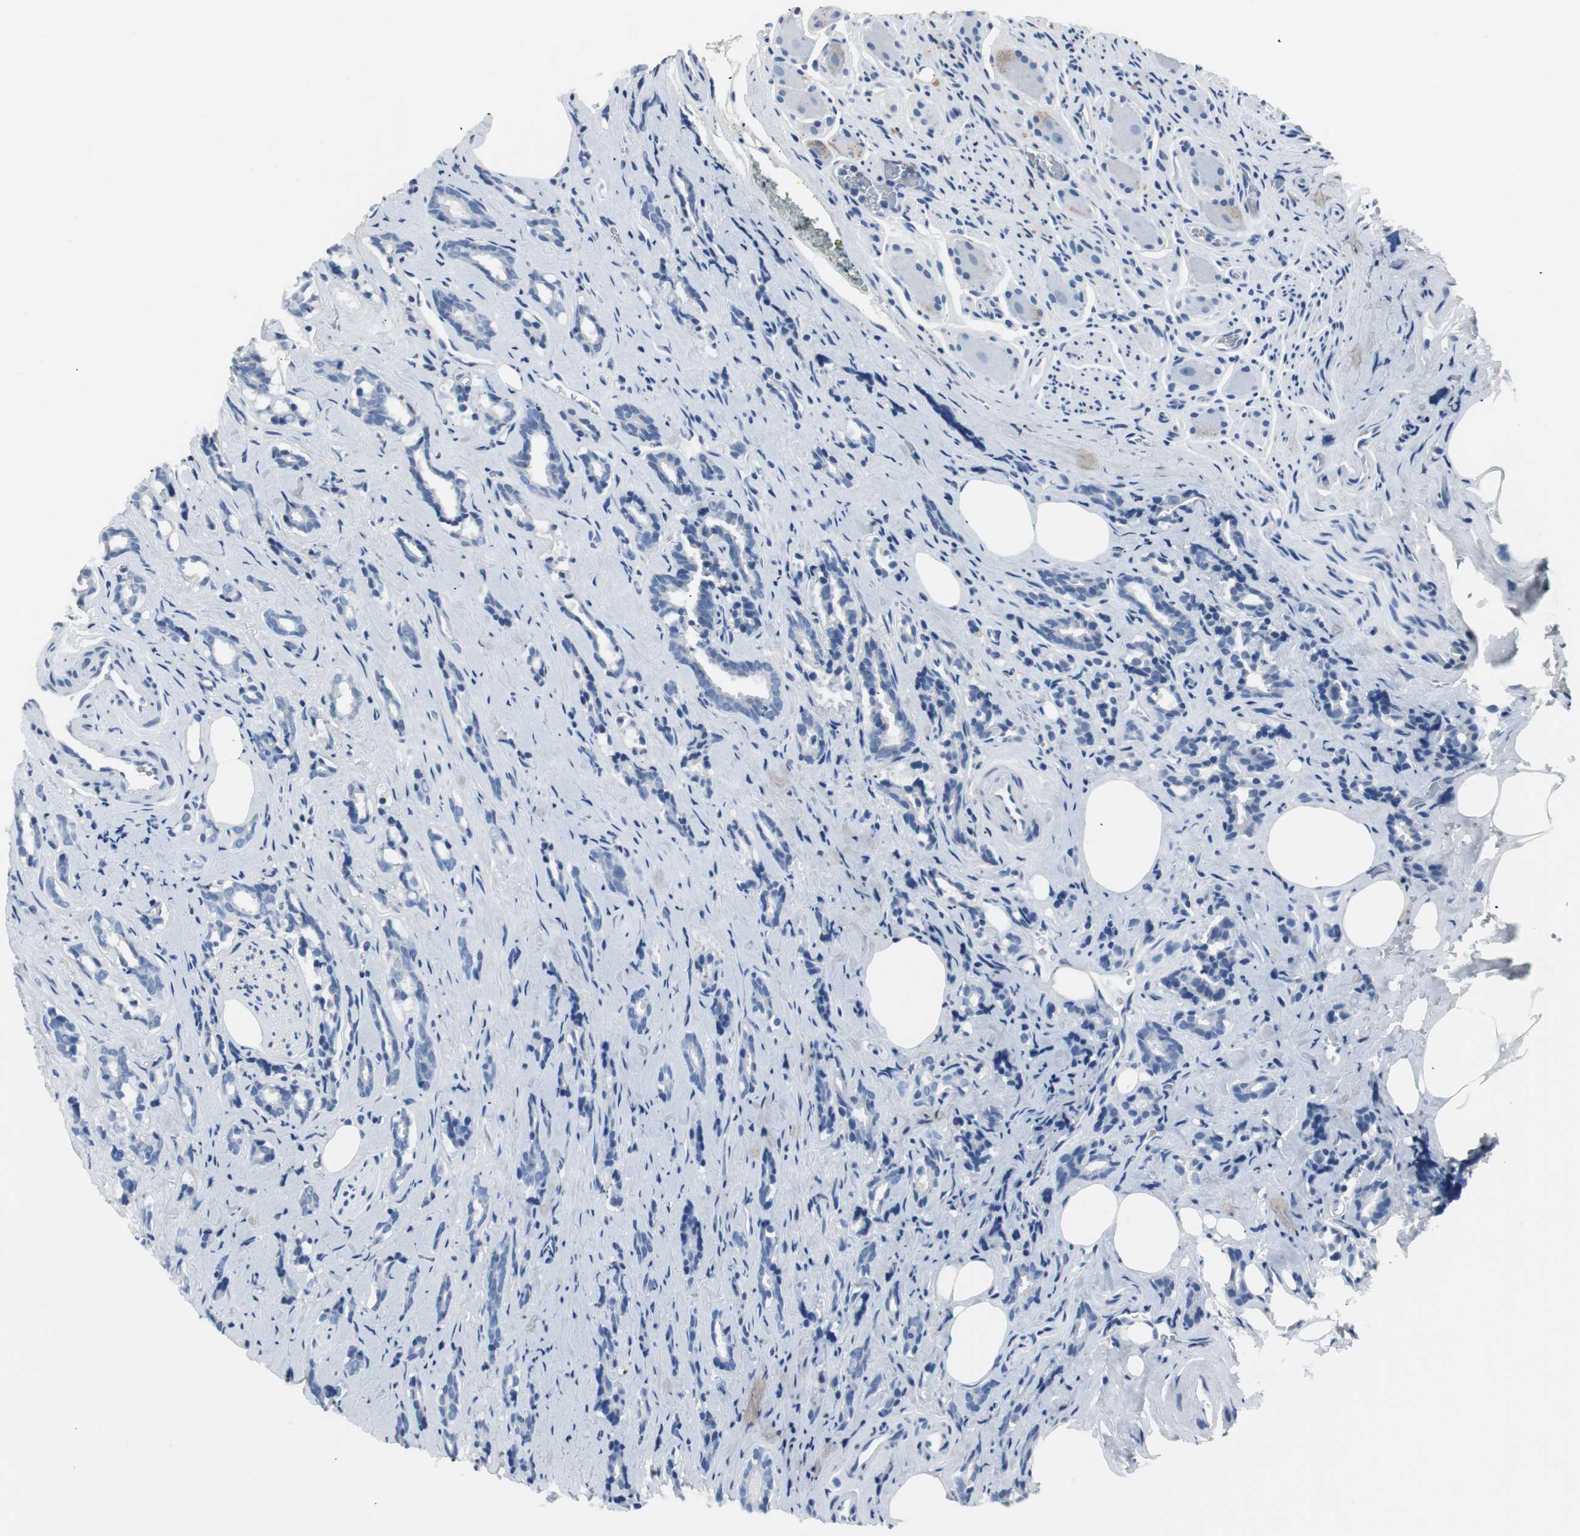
{"staining": {"intensity": "negative", "quantity": "none", "location": "none"}, "tissue": "prostate cancer", "cell_type": "Tumor cells", "image_type": "cancer", "snomed": [{"axis": "morphology", "description": "Adenocarcinoma, High grade"}, {"axis": "topography", "description": "Prostate"}], "caption": "An immunohistochemistry histopathology image of prostate adenocarcinoma (high-grade) is shown. There is no staining in tumor cells of prostate adenocarcinoma (high-grade). (Immunohistochemistry (ihc), brightfield microscopy, high magnification).", "gene": "LRP2", "patient": {"sex": "male", "age": 67}}